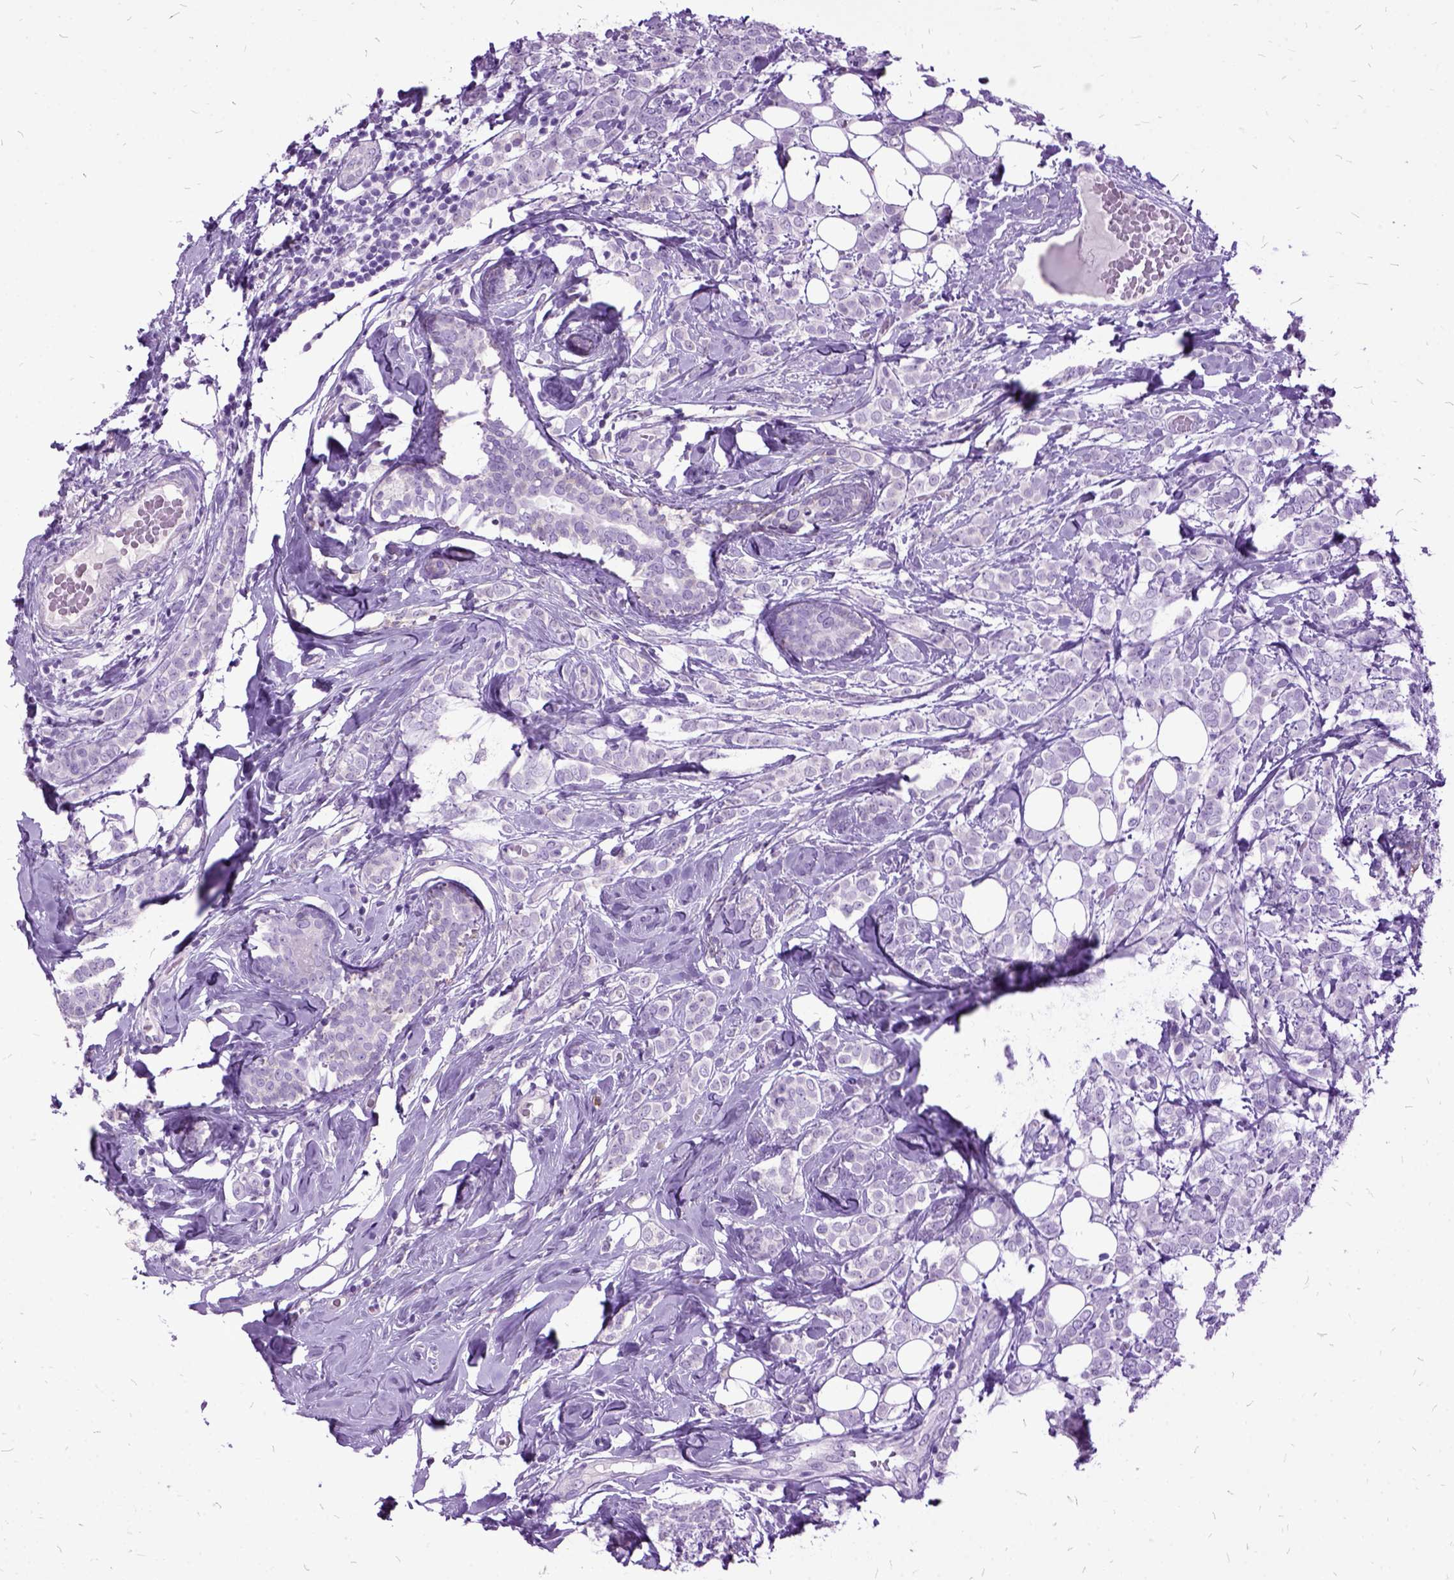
{"staining": {"intensity": "negative", "quantity": "none", "location": "none"}, "tissue": "breast cancer", "cell_type": "Tumor cells", "image_type": "cancer", "snomed": [{"axis": "morphology", "description": "Lobular carcinoma"}, {"axis": "topography", "description": "Breast"}], "caption": "Immunohistochemical staining of breast lobular carcinoma shows no significant staining in tumor cells.", "gene": "MME", "patient": {"sex": "female", "age": 49}}